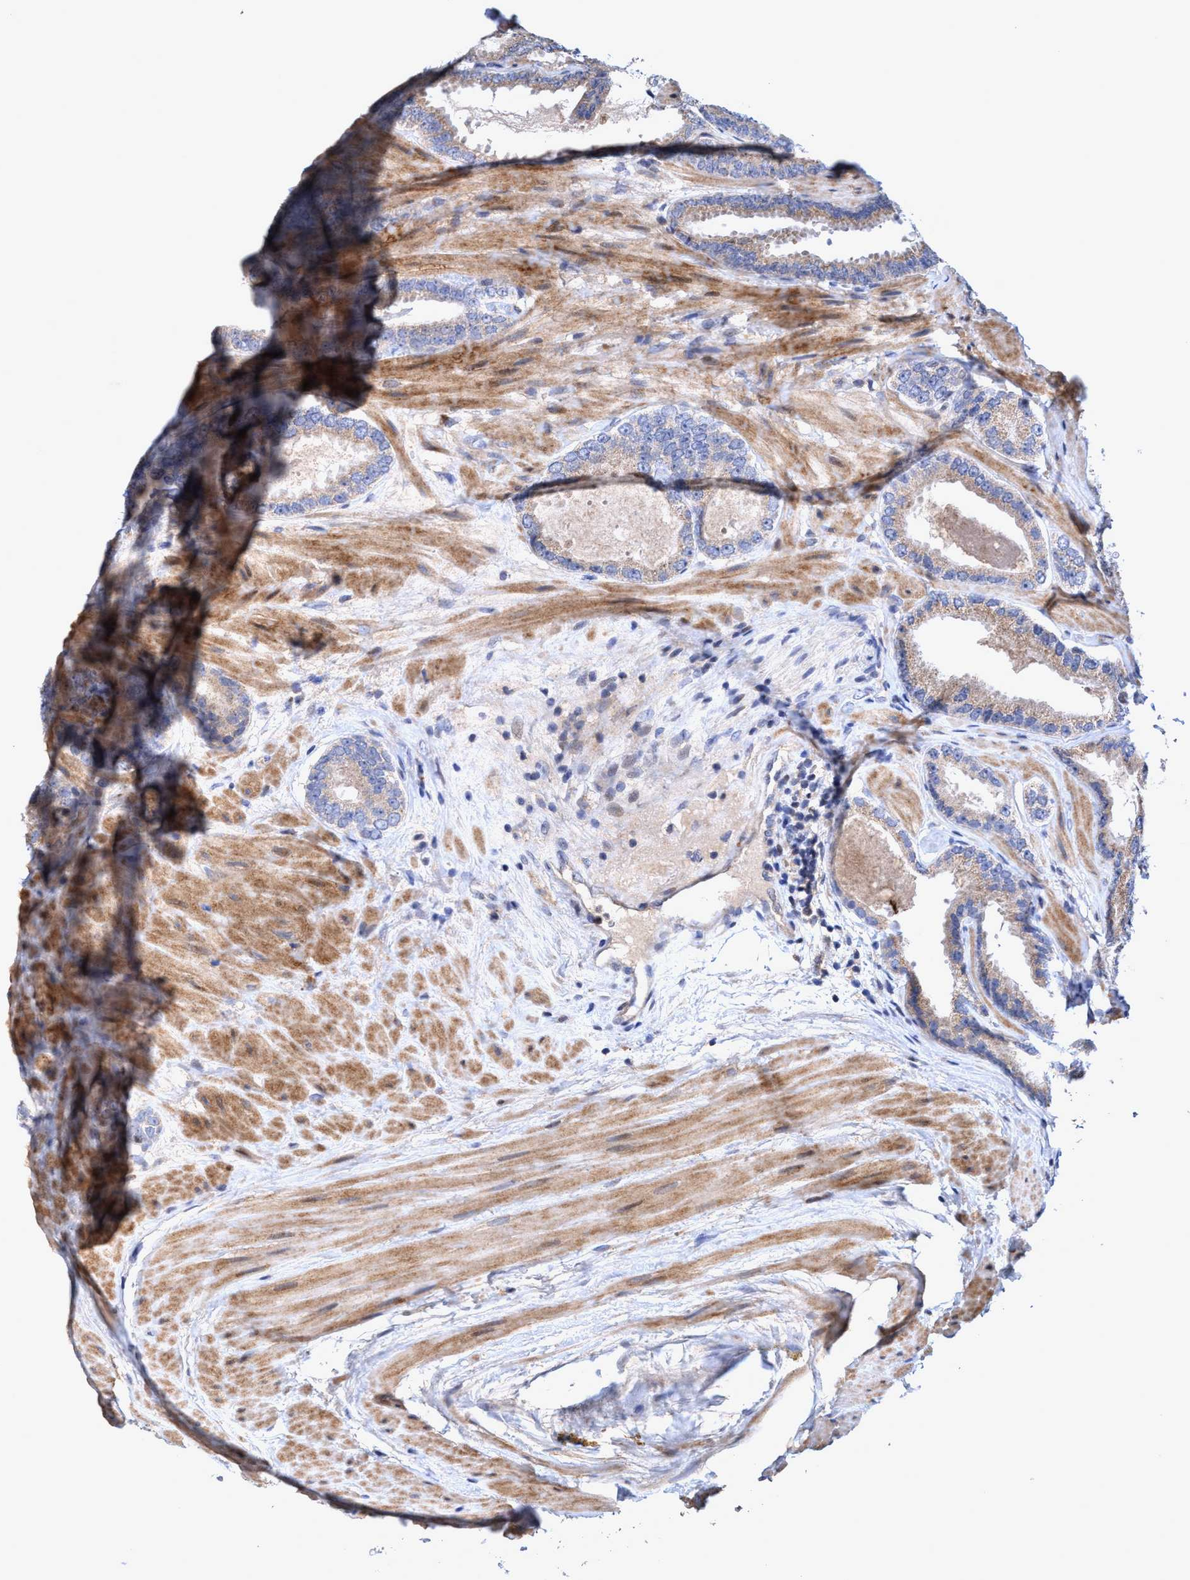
{"staining": {"intensity": "weak", "quantity": "<25%", "location": "cytoplasmic/membranous"}, "tissue": "prostate cancer", "cell_type": "Tumor cells", "image_type": "cancer", "snomed": [{"axis": "morphology", "description": "Adenocarcinoma, Low grade"}, {"axis": "topography", "description": "Prostate"}], "caption": "A histopathology image of prostate cancer (adenocarcinoma (low-grade)) stained for a protein shows no brown staining in tumor cells.", "gene": "ZNF677", "patient": {"sex": "male", "age": 51}}